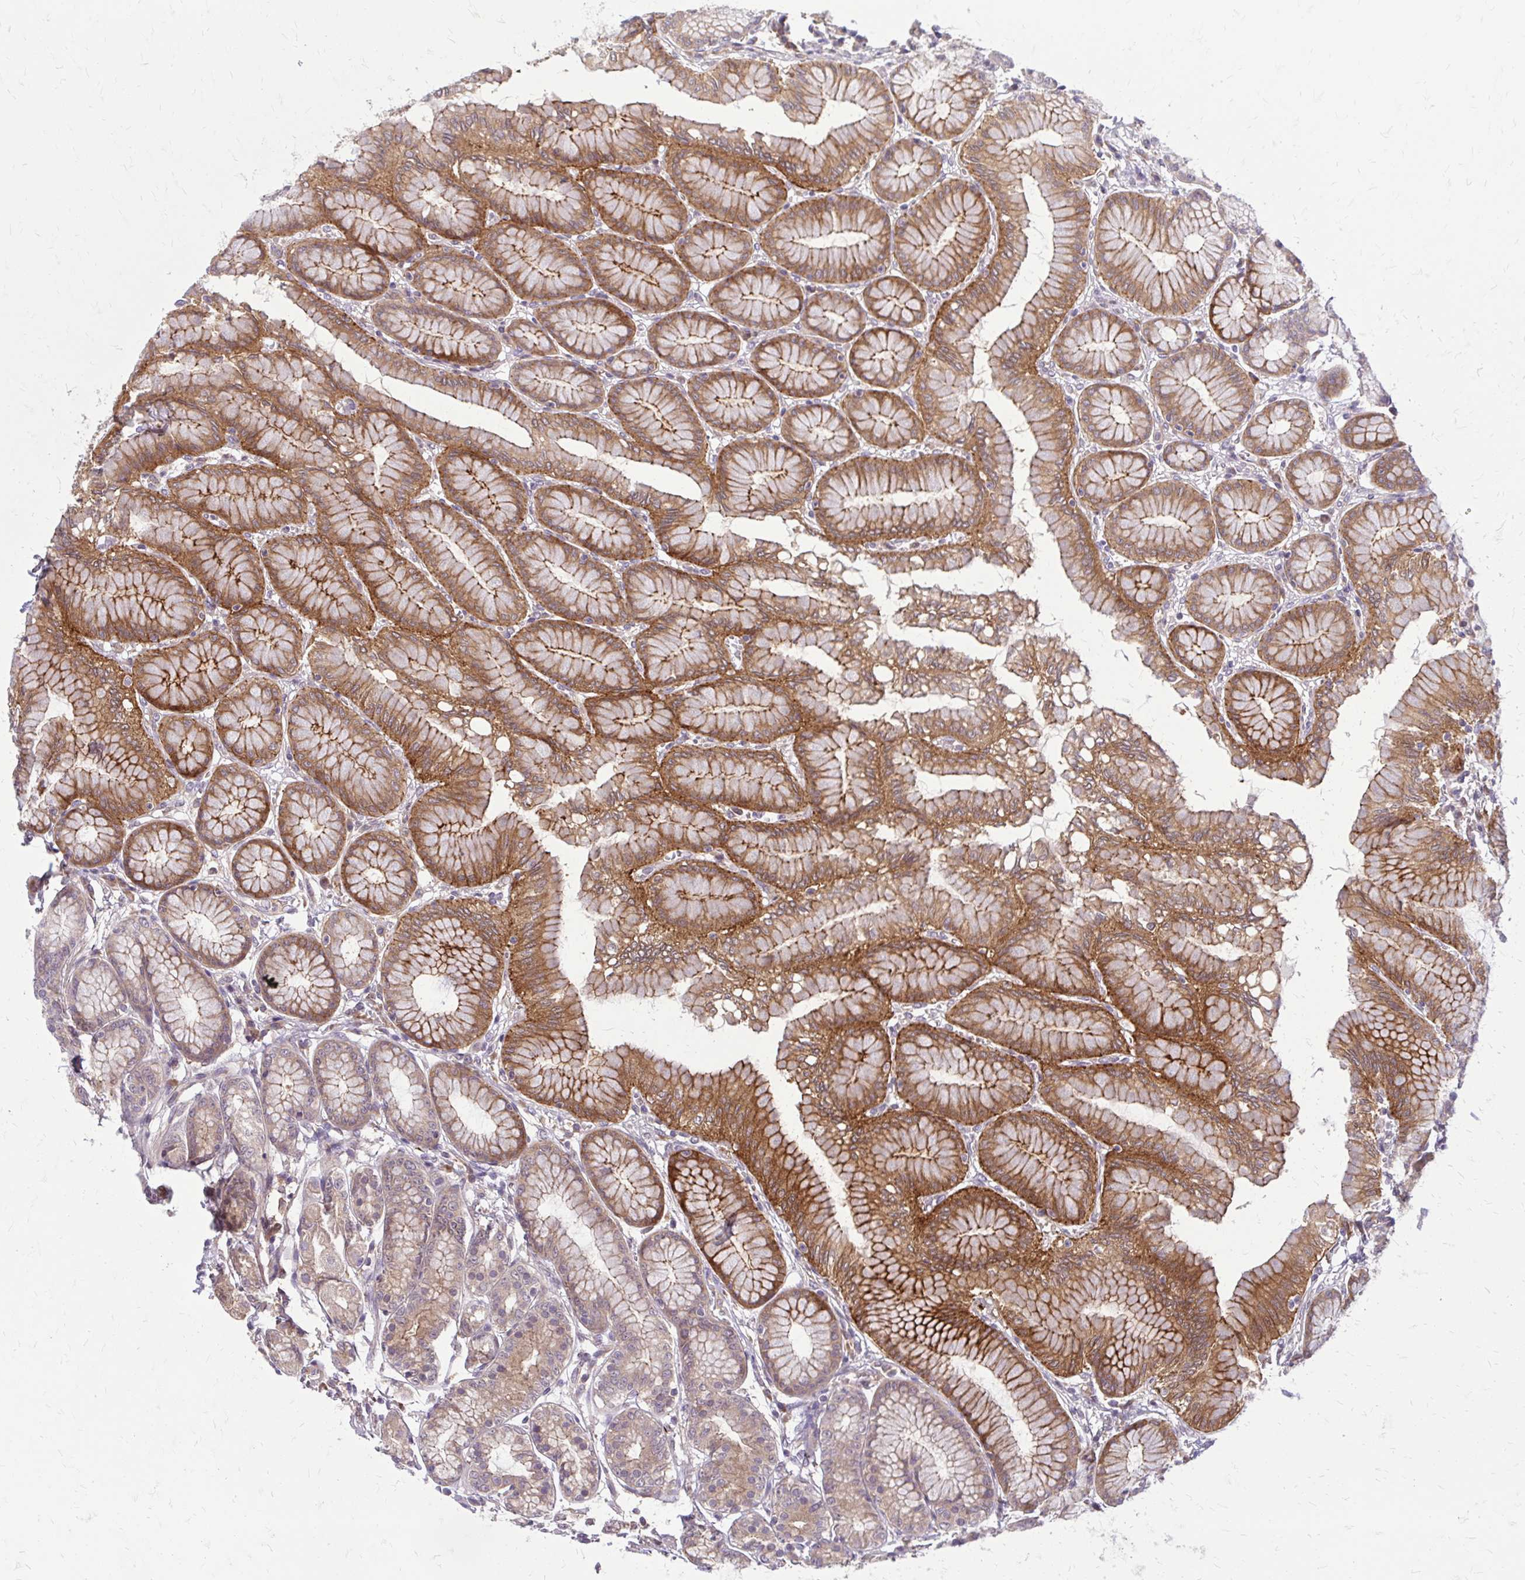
{"staining": {"intensity": "moderate", "quantity": ">75%", "location": "cytoplasmic/membranous"}, "tissue": "stomach", "cell_type": "Glandular cells", "image_type": "normal", "snomed": [{"axis": "morphology", "description": "Normal tissue, NOS"}, {"axis": "topography", "description": "Stomach"}, {"axis": "topography", "description": "Stomach, lower"}], "caption": "Immunohistochemistry (DAB) staining of unremarkable stomach demonstrates moderate cytoplasmic/membranous protein positivity in approximately >75% of glandular cells.", "gene": "OXNAD1", "patient": {"sex": "male", "age": 76}}